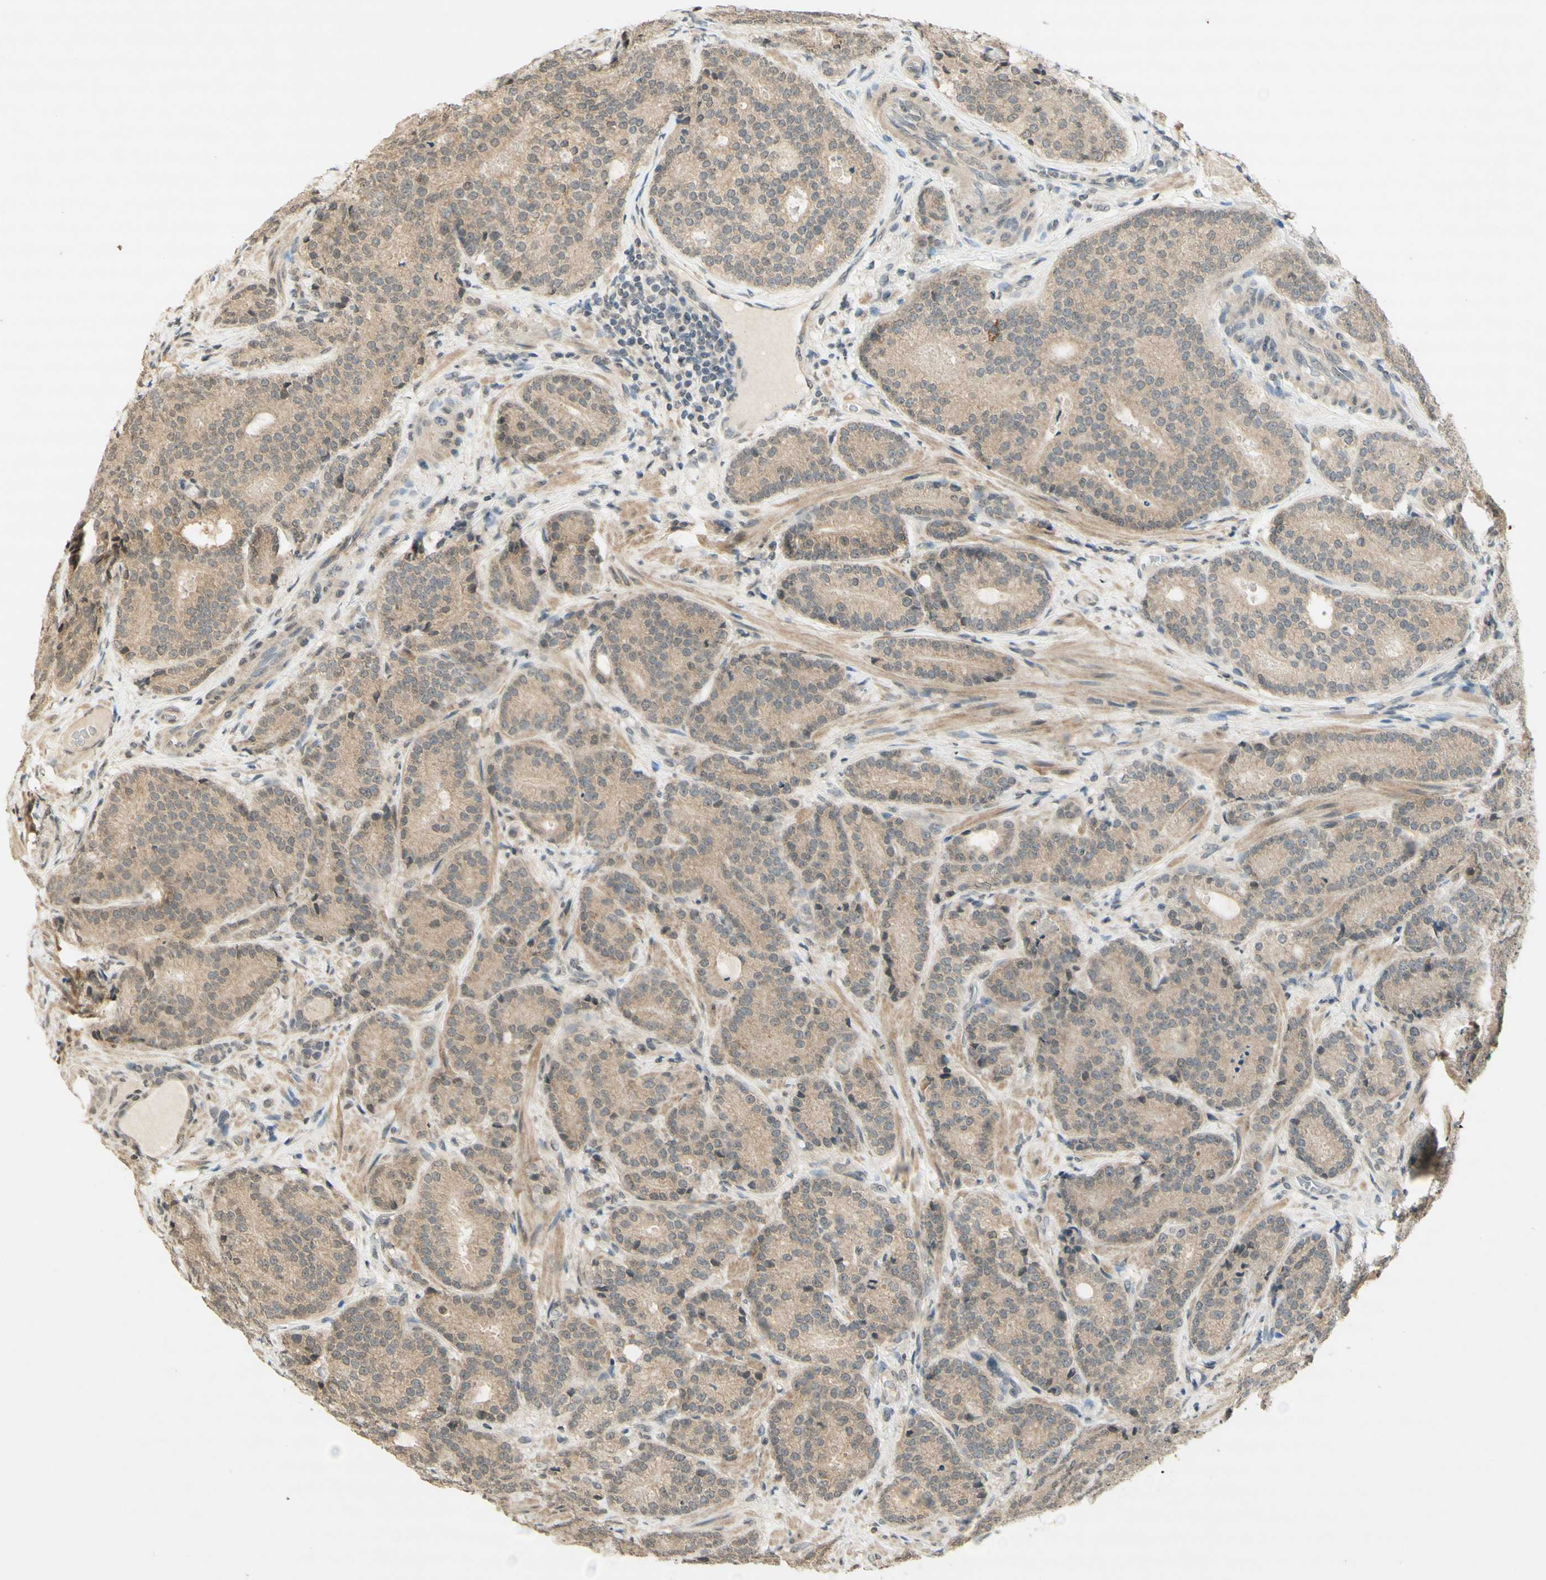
{"staining": {"intensity": "weak", "quantity": ">75%", "location": "cytoplasmic/membranous"}, "tissue": "prostate cancer", "cell_type": "Tumor cells", "image_type": "cancer", "snomed": [{"axis": "morphology", "description": "Adenocarcinoma, High grade"}, {"axis": "topography", "description": "Prostate"}], "caption": "Prostate adenocarcinoma (high-grade) stained with a protein marker demonstrates weak staining in tumor cells.", "gene": "GLI1", "patient": {"sex": "male", "age": 61}}